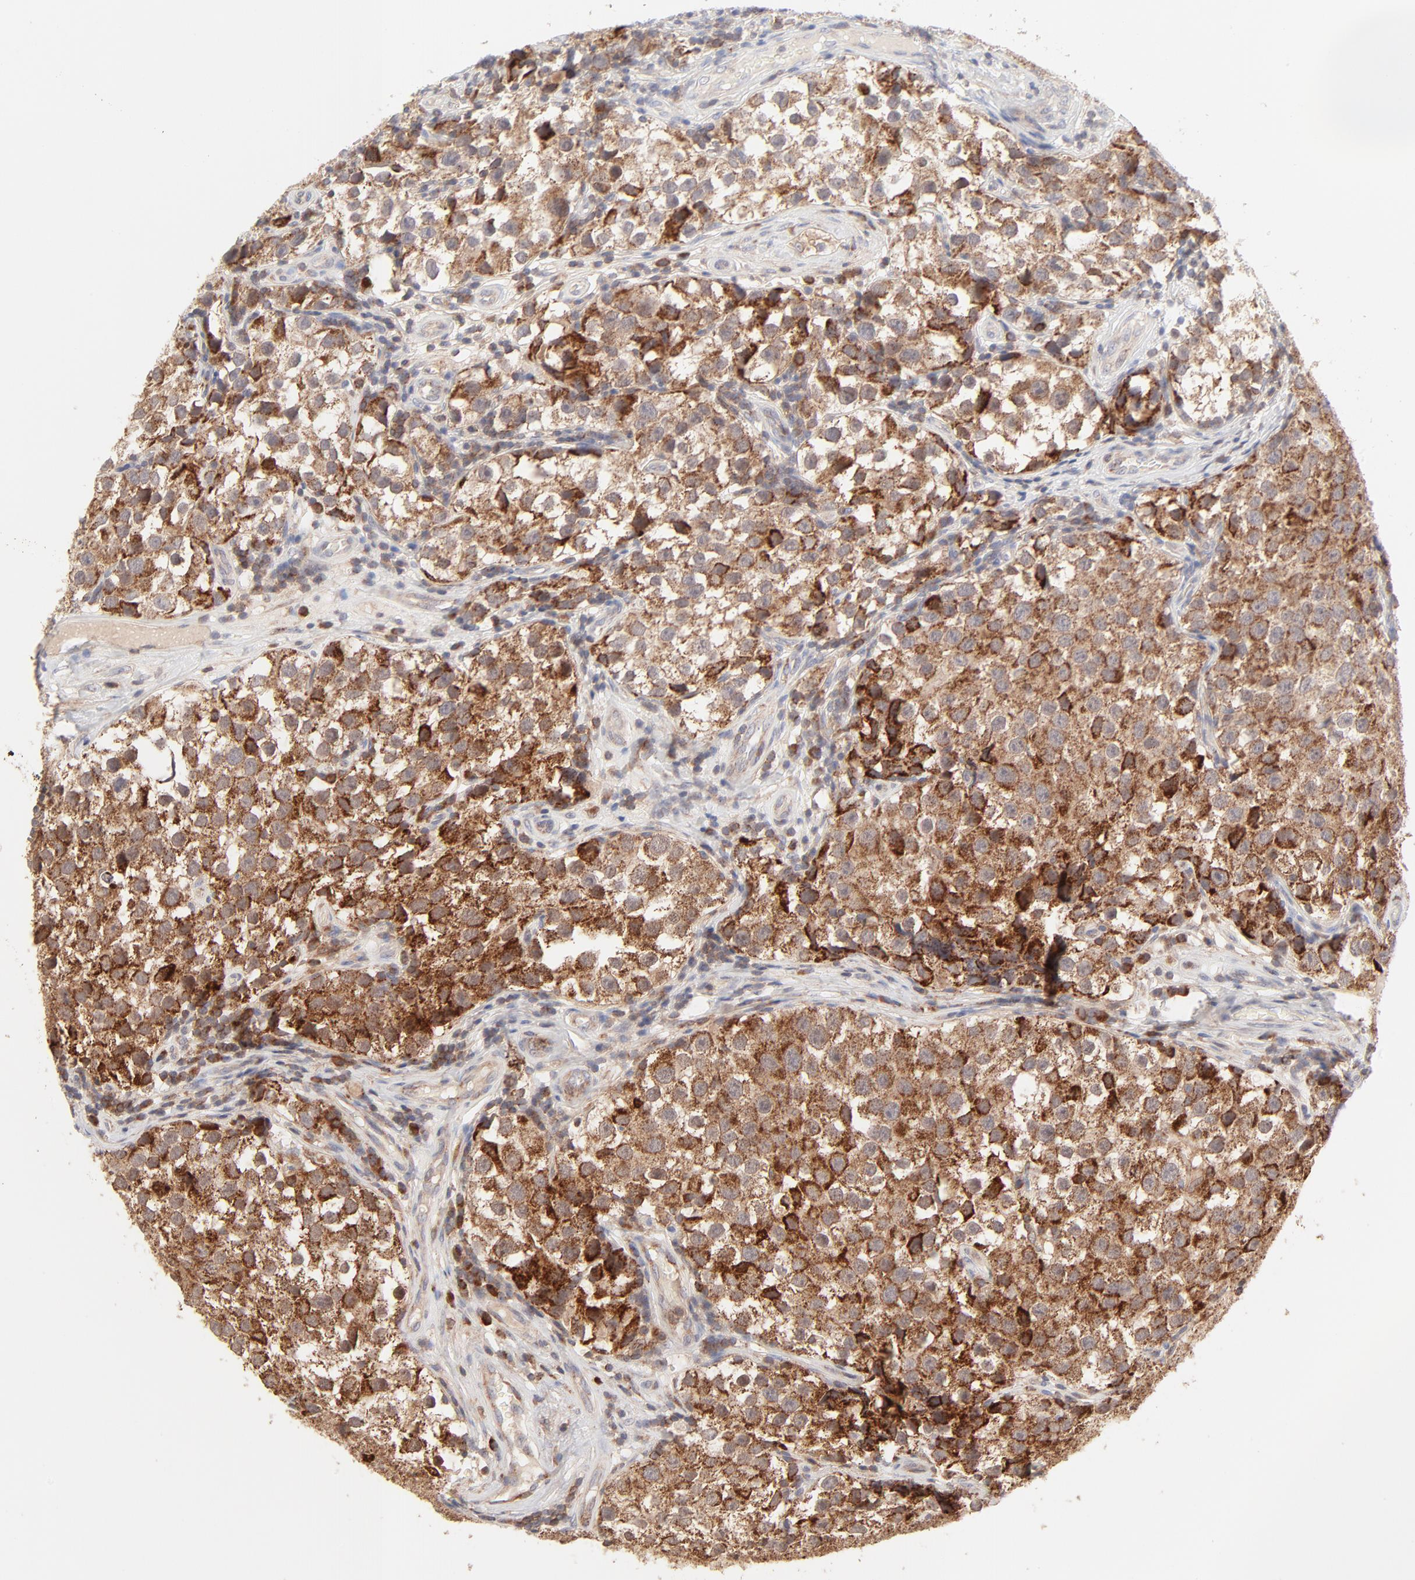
{"staining": {"intensity": "strong", "quantity": ">75%", "location": "cytoplasmic/membranous"}, "tissue": "testis cancer", "cell_type": "Tumor cells", "image_type": "cancer", "snomed": [{"axis": "morphology", "description": "Seminoma, NOS"}, {"axis": "topography", "description": "Testis"}], "caption": "The immunohistochemical stain shows strong cytoplasmic/membranous positivity in tumor cells of testis seminoma tissue.", "gene": "CSPG4", "patient": {"sex": "male", "age": 39}}